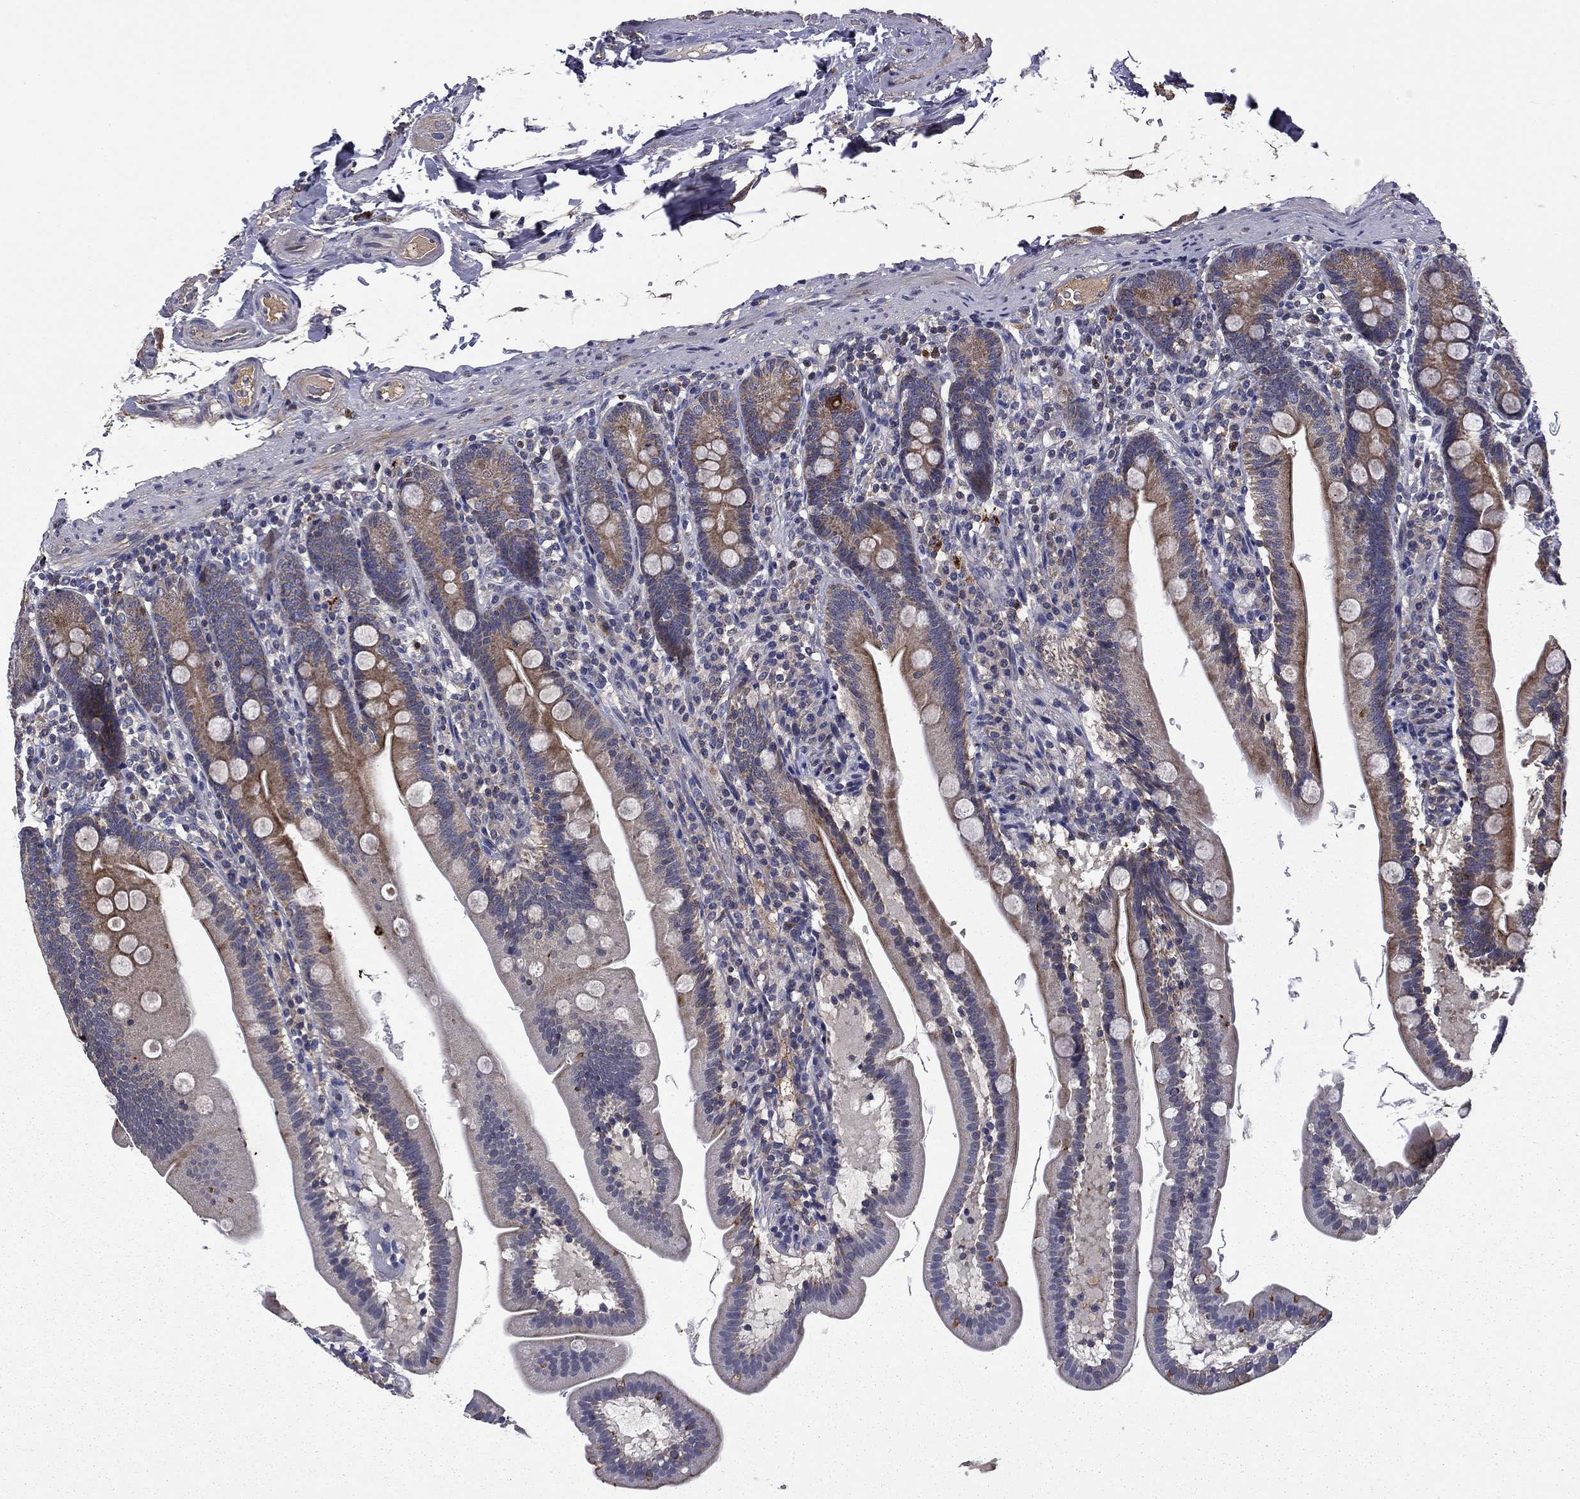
{"staining": {"intensity": "moderate", "quantity": "25%-75%", "location": "cytoplasmic/membranous"}, "tissue": "duodenum", "cell_type": "Glandular cells", "image_type": "normal", "snomed": [{"axis": "morphology", "description": "Normal tissue, NOS"}, {"axis": "topography", "description": "Duodenum"}], "caption": "Brown immunohistochemical staining in normal duodenum exhibits moderate cytoplasmic/membranous expression in about 25%-75% of glandular cells. The staining was performed using DAB to visualize the protein expression in brown, while the nuclei were stained in blue with hematoxylin (Magnification: 20x).", "gene": "CEACAM7", "patient": {"sex": "female", "age": 67}}